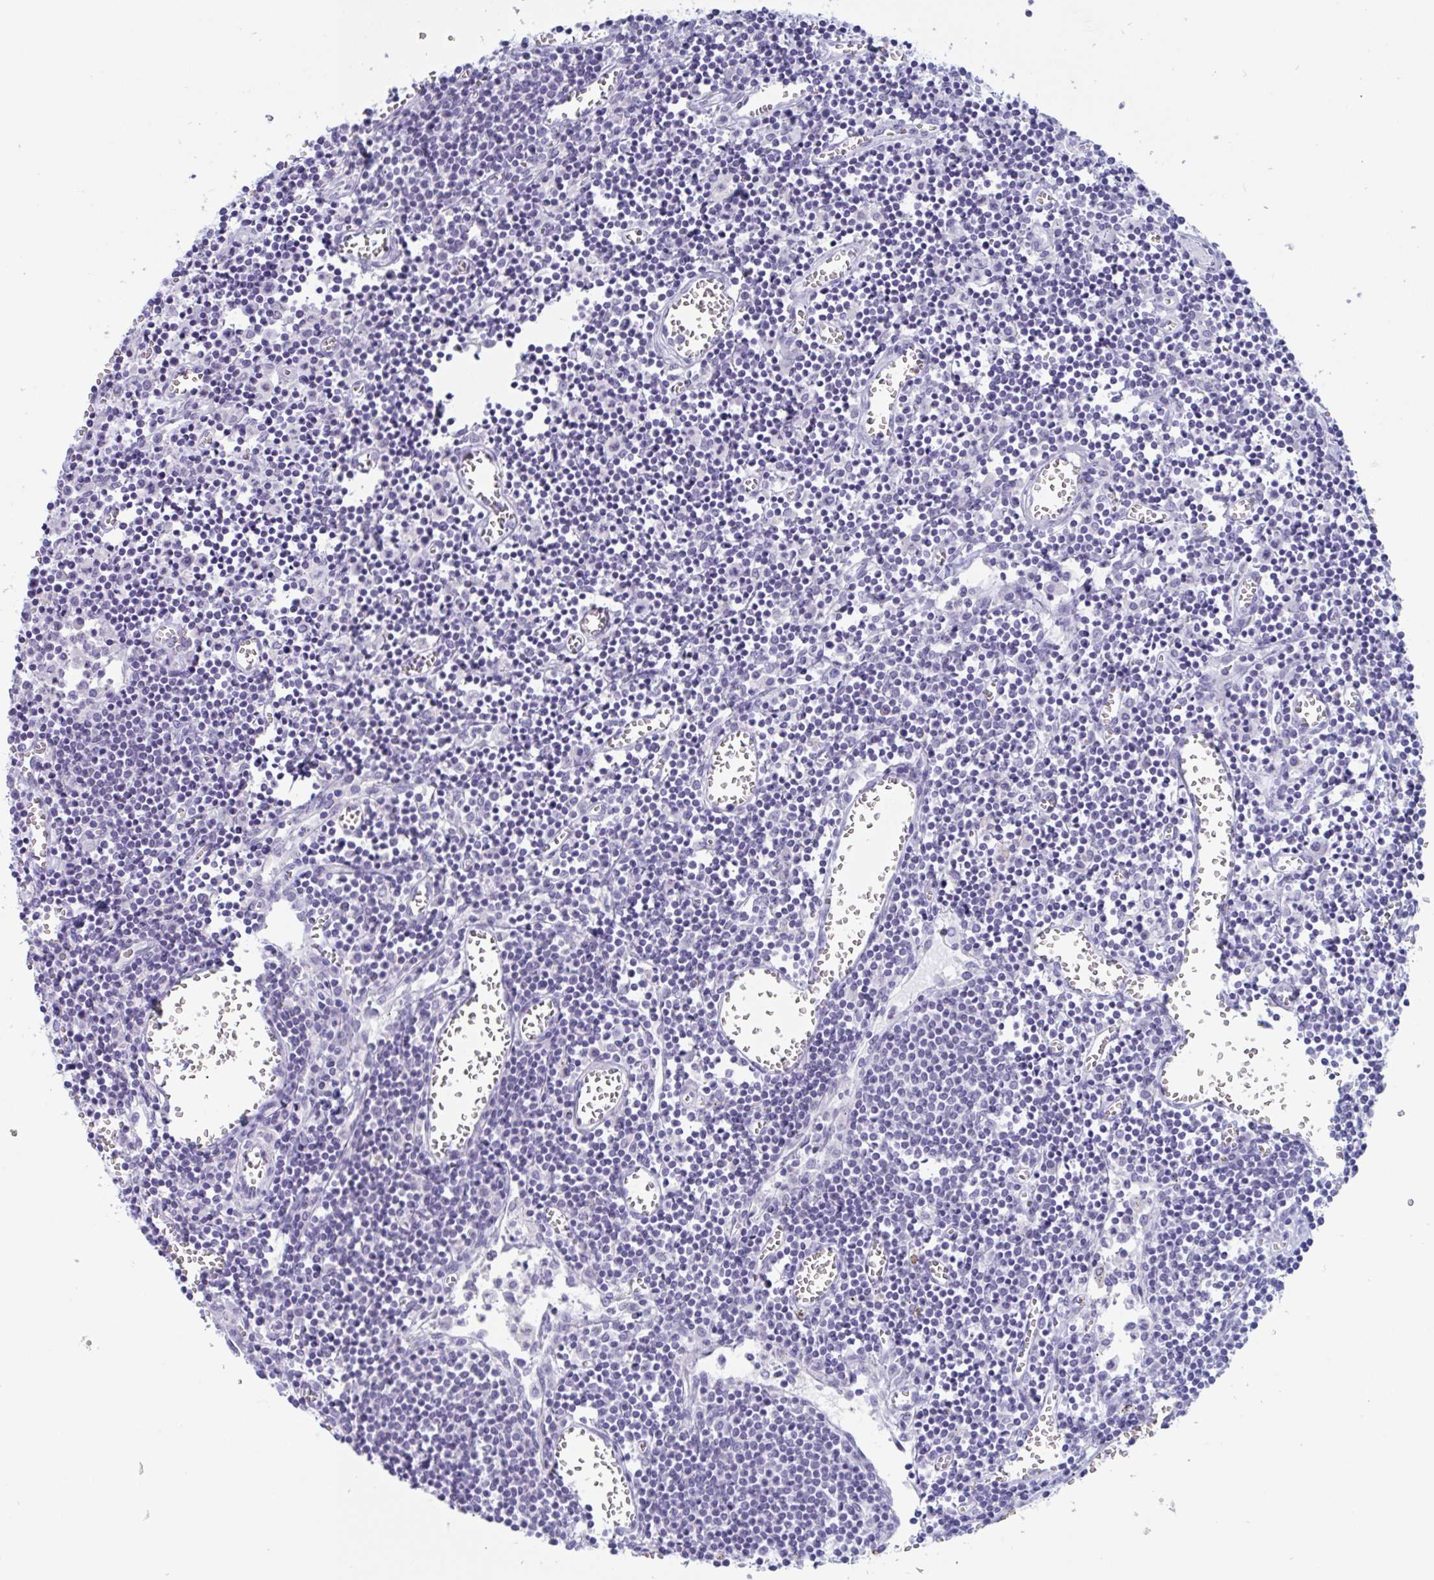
{"staining": {"intensity": "negative", "quantity": "none", "location": "none"}, "tissue": "lymph node", "cell_type": "Germinal center cells", "image_type": "normal", "snomed": [{"axis": "morphology", "description": "Normal tissue, NOS"}, {"axis": "topography", "description": "Lymph node"}], "caption": "DAB (3,3'-diaminobenzidine) immunohistochemical staining of unremarkable human lymph node reveals no significant positivity in germinal center cells.", "gene": "CDX4", "patient": {"sex": "male", "age": 66}}